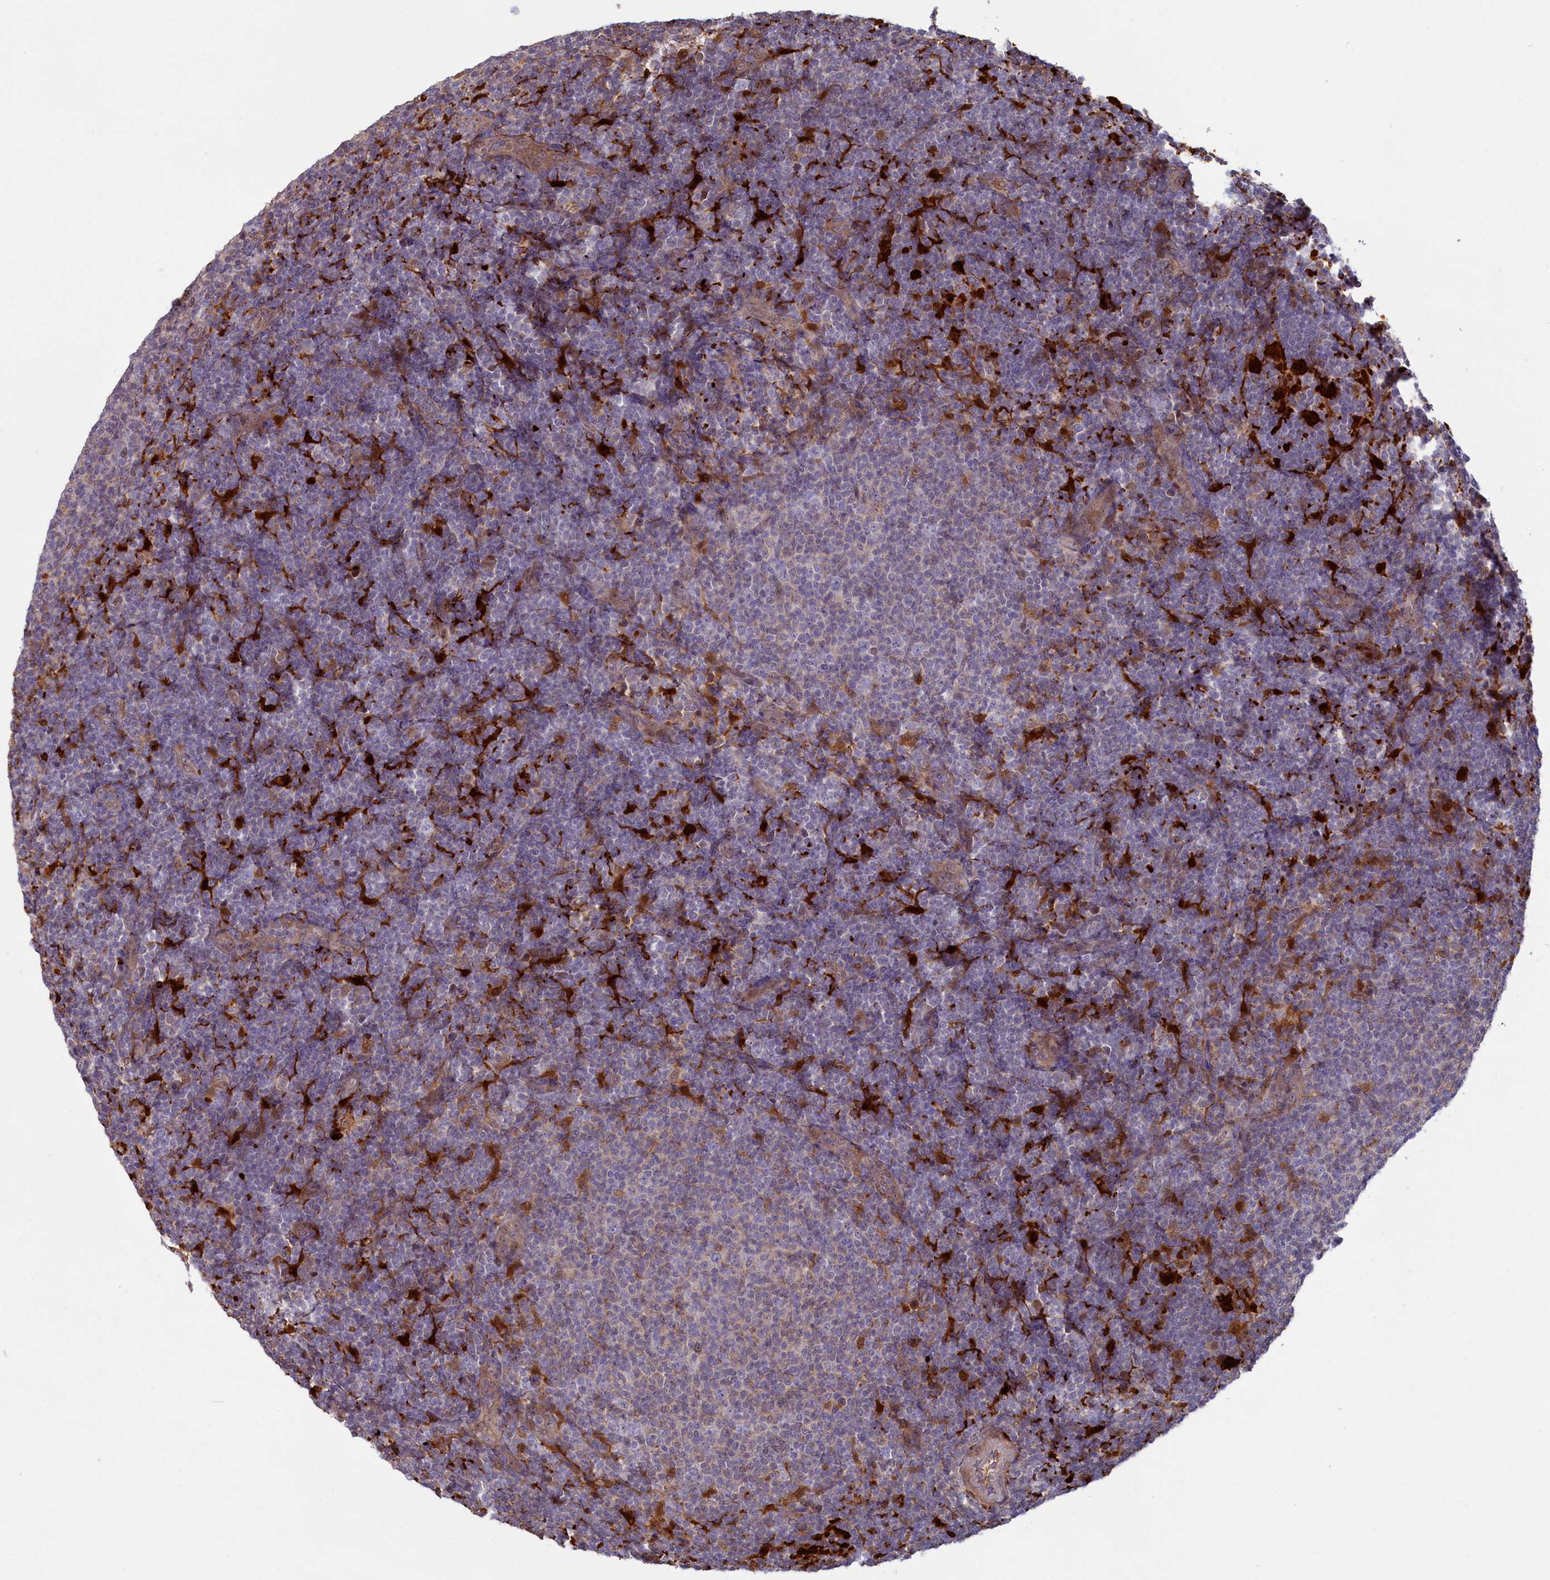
{"staining": {"intensity": "negative", "quantity": "none", "location": "none"}, "tissue": "lymphoma", "cell_type": "Tumor cells", "image_type": "cancer", "snomed": [{"axis": "morphology", "description": "Malignant lymphoma, non-Hodgkin's type, Low grade"}, {"axis": "topography", "description": "Lymph node"}], "caption": "A photomicrograph of malignant lymphoma, non-Hodgkin's type (low-grade) stained for a protein demonstrates no brown staining in tumor cells.", "gene": "BLVRB", "patient": {"sex": "male", "age": 66}}